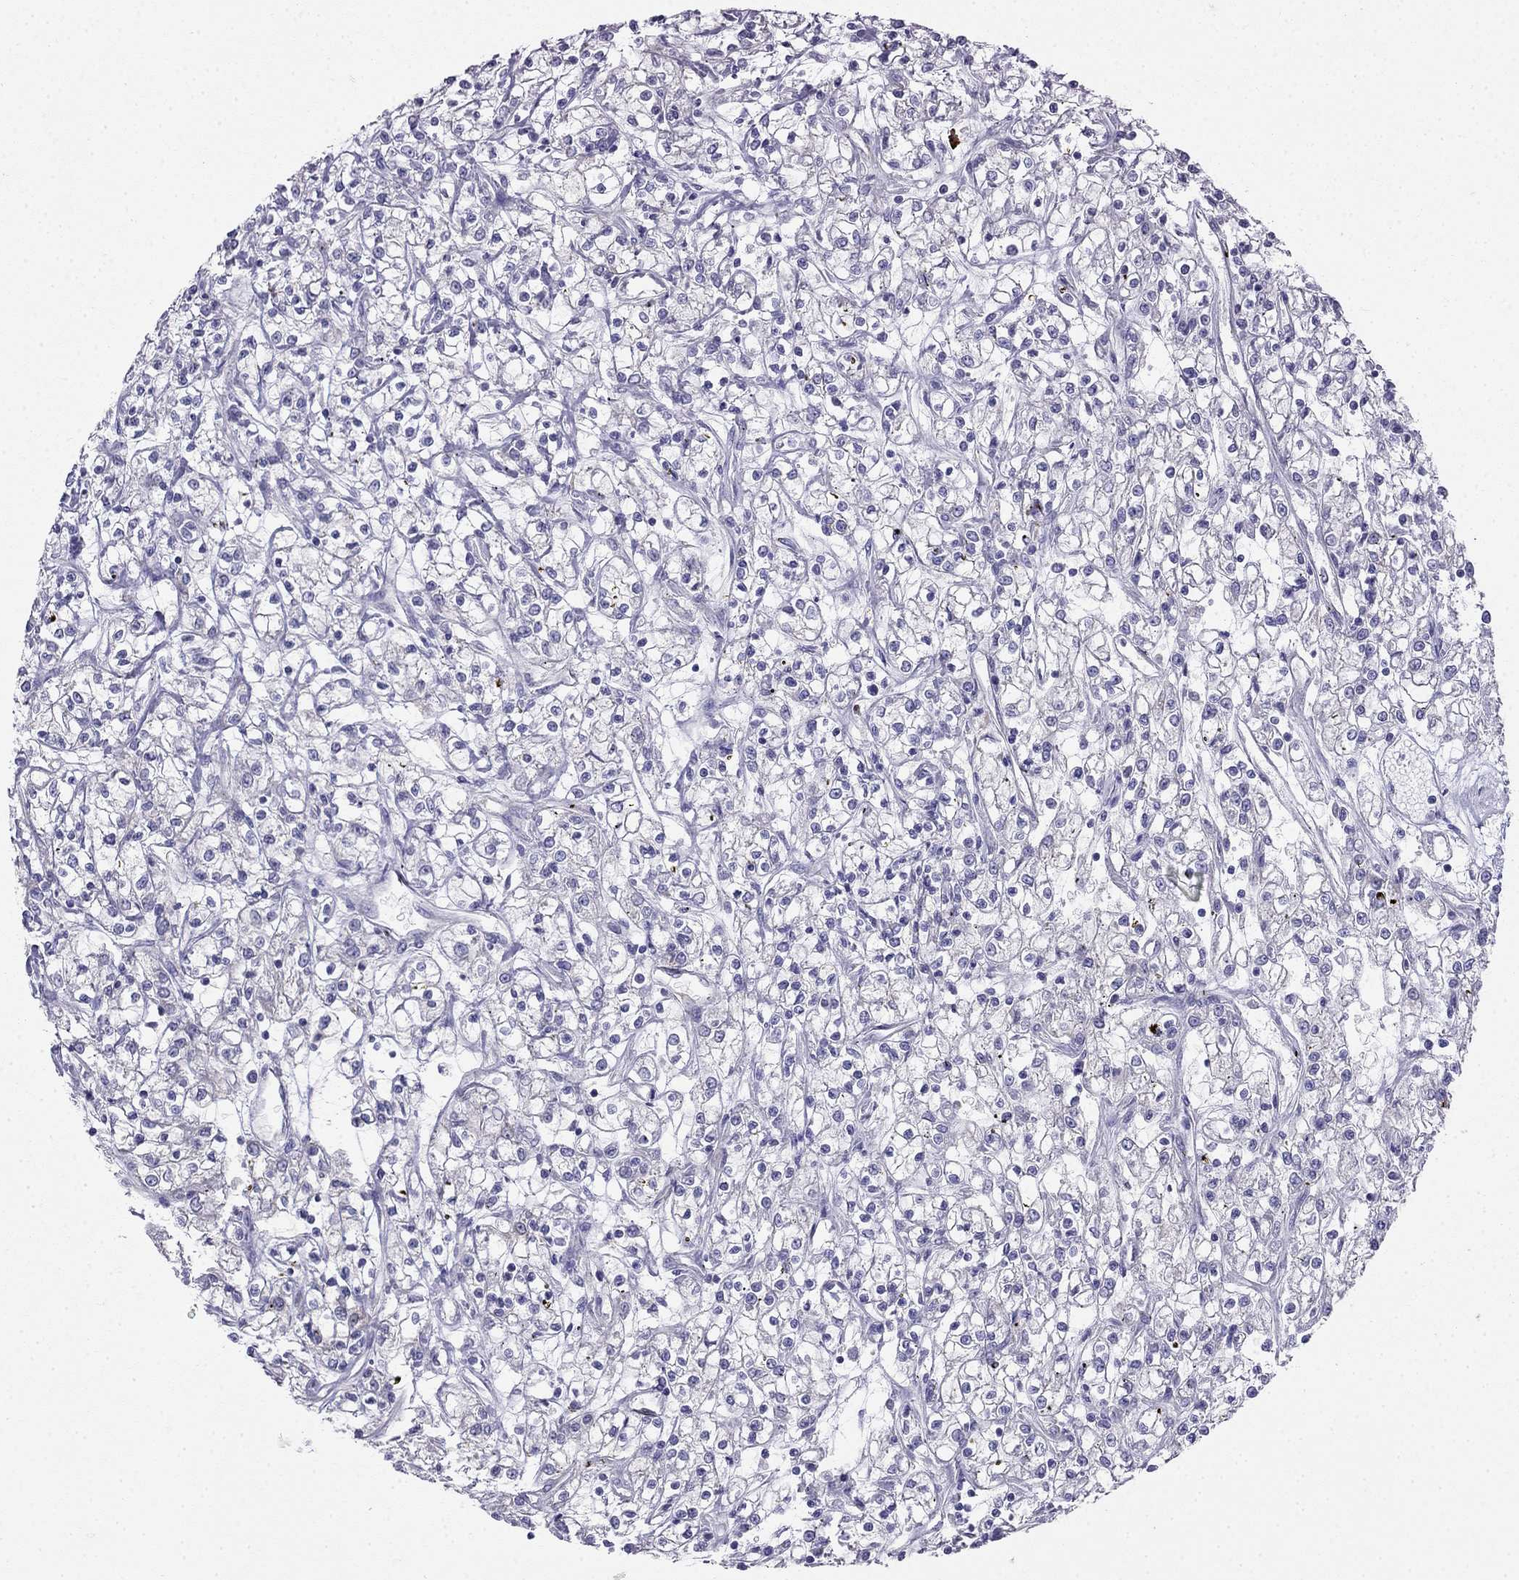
{"staining": {"intensity": "negative", "quantity": "none", "location": "none"}, "tissue": "renal cancer", "cell_type": "Tumor cells", "image_type": "cancer", "snomed": [{"axis": "morphology", "description": "Adenocarcinoma, NOS"}, {"axis": "topography", "description": "Kidney"}], "caption": "Adenocarcinoma (renal) was stained to show a protein in brown. There is no significant positivity in tumor cells.", "gene": "LONRF2", "patient": {"sex": "female", "age": 59}}